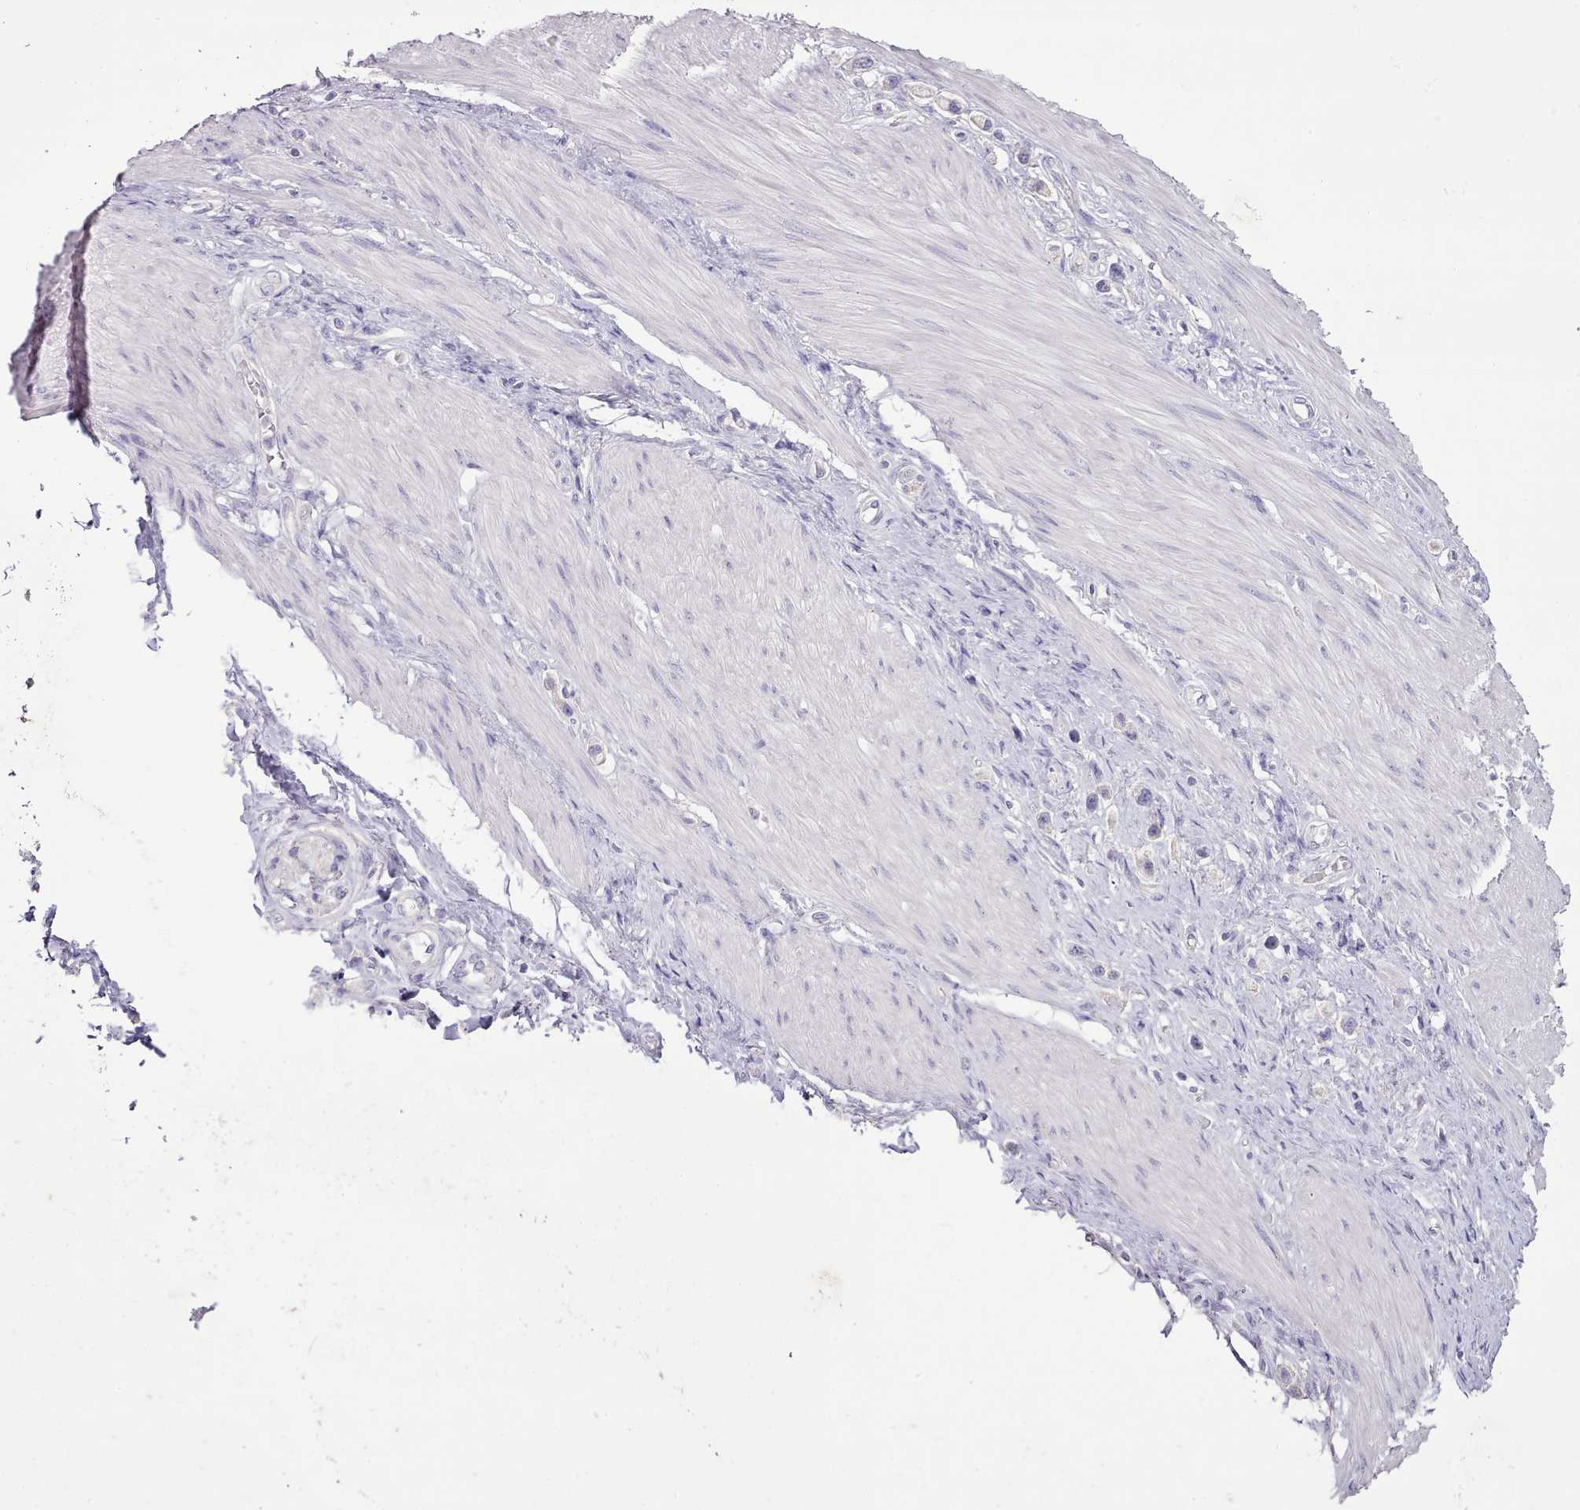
{"staining": {"intensity": "negative", "quantity": "none", "location": "none"}, "tissue": "stomach cancer", "cell_type": "Tumor cells", "image_type": "cancer", "snomed": [{"axis": "morphology", "description": "Adenocarcinoma, NOS"}, {"axis": "topography", "description": "Stomach"}], "caption": "A high-resolution photomicrograph shows immunohistochemistry (IHC) staining of adenocarcinoma (stomach), which reveals no significant expression in tumor cells.", "gene": "BLOC1S2", "patient": {"sex": "female", "age": 65}}